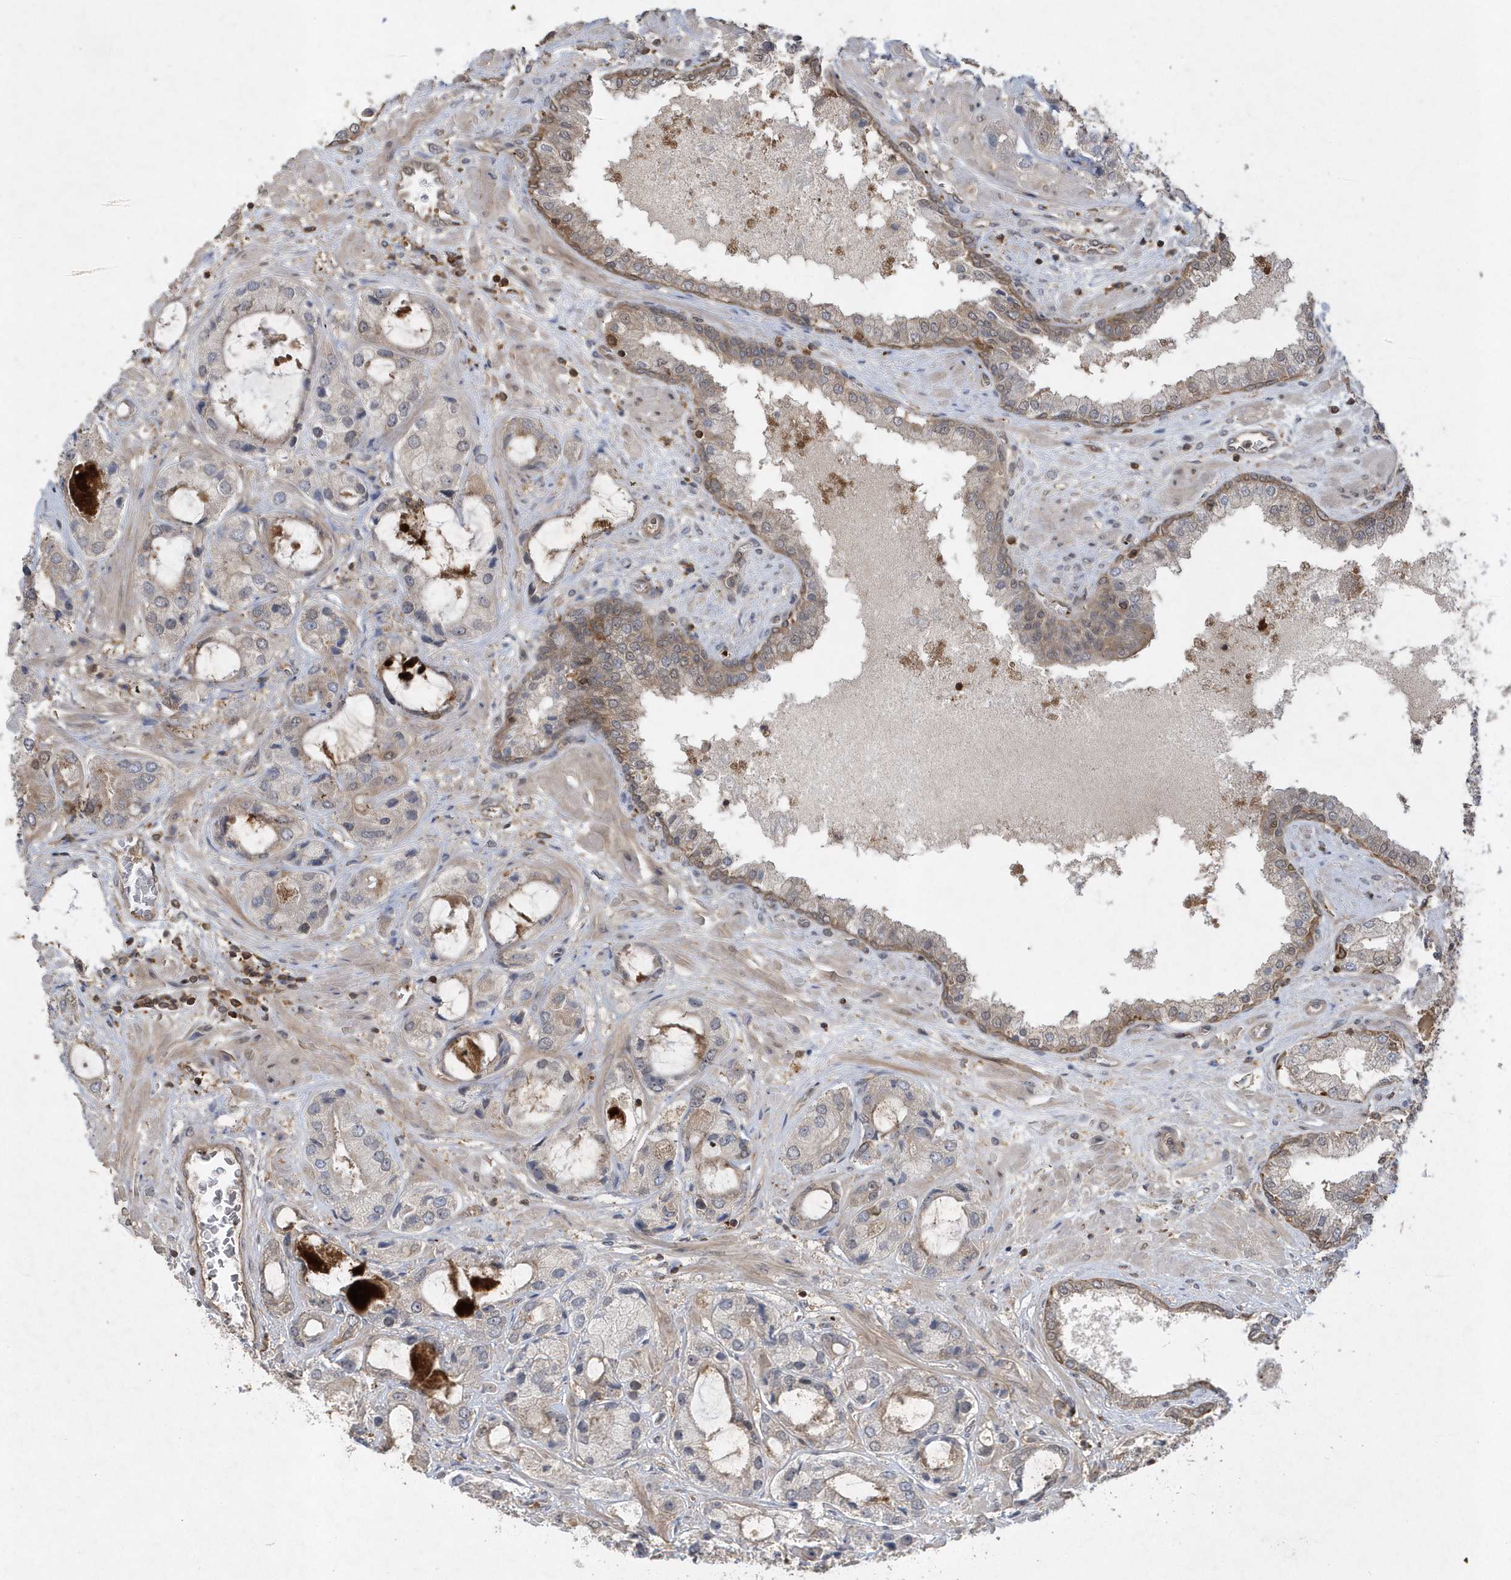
{"staining": {"intensity": "weak", "quantity": "<25%", "location": "cytoplasmic/membranous"}, "tissue": "prostate cancer", "cell_type": "Tumor cells", "image_type": "cancer", "snomed": [{"axis": "morphology", "description": "Normal tissue, NOS"}, {"axis": "morphology", "description": "Adenocarcinoma, High grade"}, {"axis": "topography", "description": "Prostate"}, {"axis": "topography", "description": "Peripheral nerve tissue"}], "caption": "Human prostate high-grade adenocarcinoma stained for a protein using IHC exhibits no expression in tumor cells.", "gene": "ACYP1", "patient": {"sex": "male", "age": 59}}